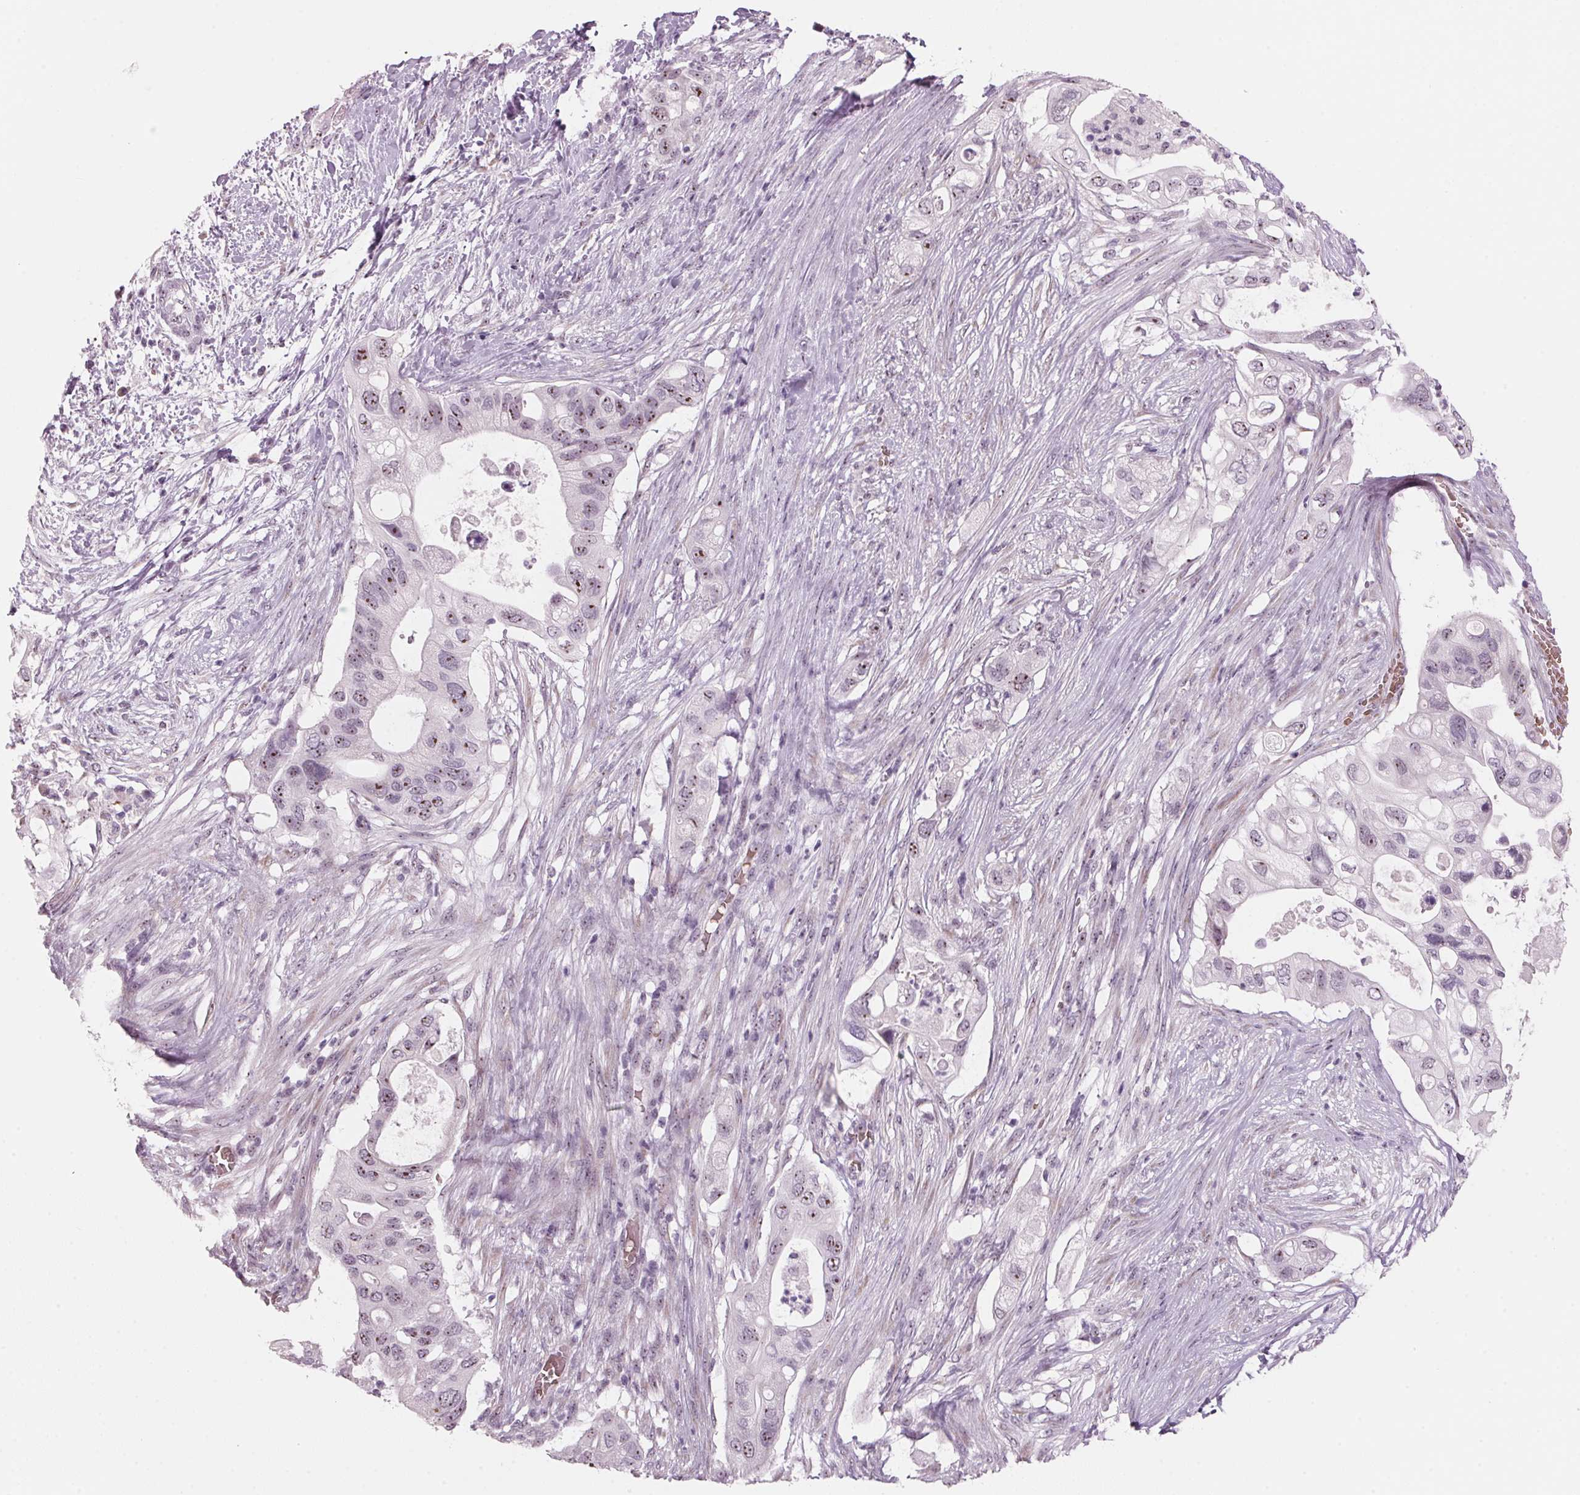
{"staining": {"intensity": "weak", "quantity": "25%-75%", "location": "nuclear"}, "tissue": "pancreatic cancer", "cell_type": "Tumor cells", "image_type": "cancer", "snomed": [{"axis": "morphology", "description": "Adenocarcinoma, NOS"}, {"axis": "topography", "description": "Pancreas"}], "caption": "Pancreatic adenocarcinoma stained with a protein marker reveals weak staining in tumor cells.", "gene": "DNTTIP2", "patient": {"sex": "female", "age": 72}}